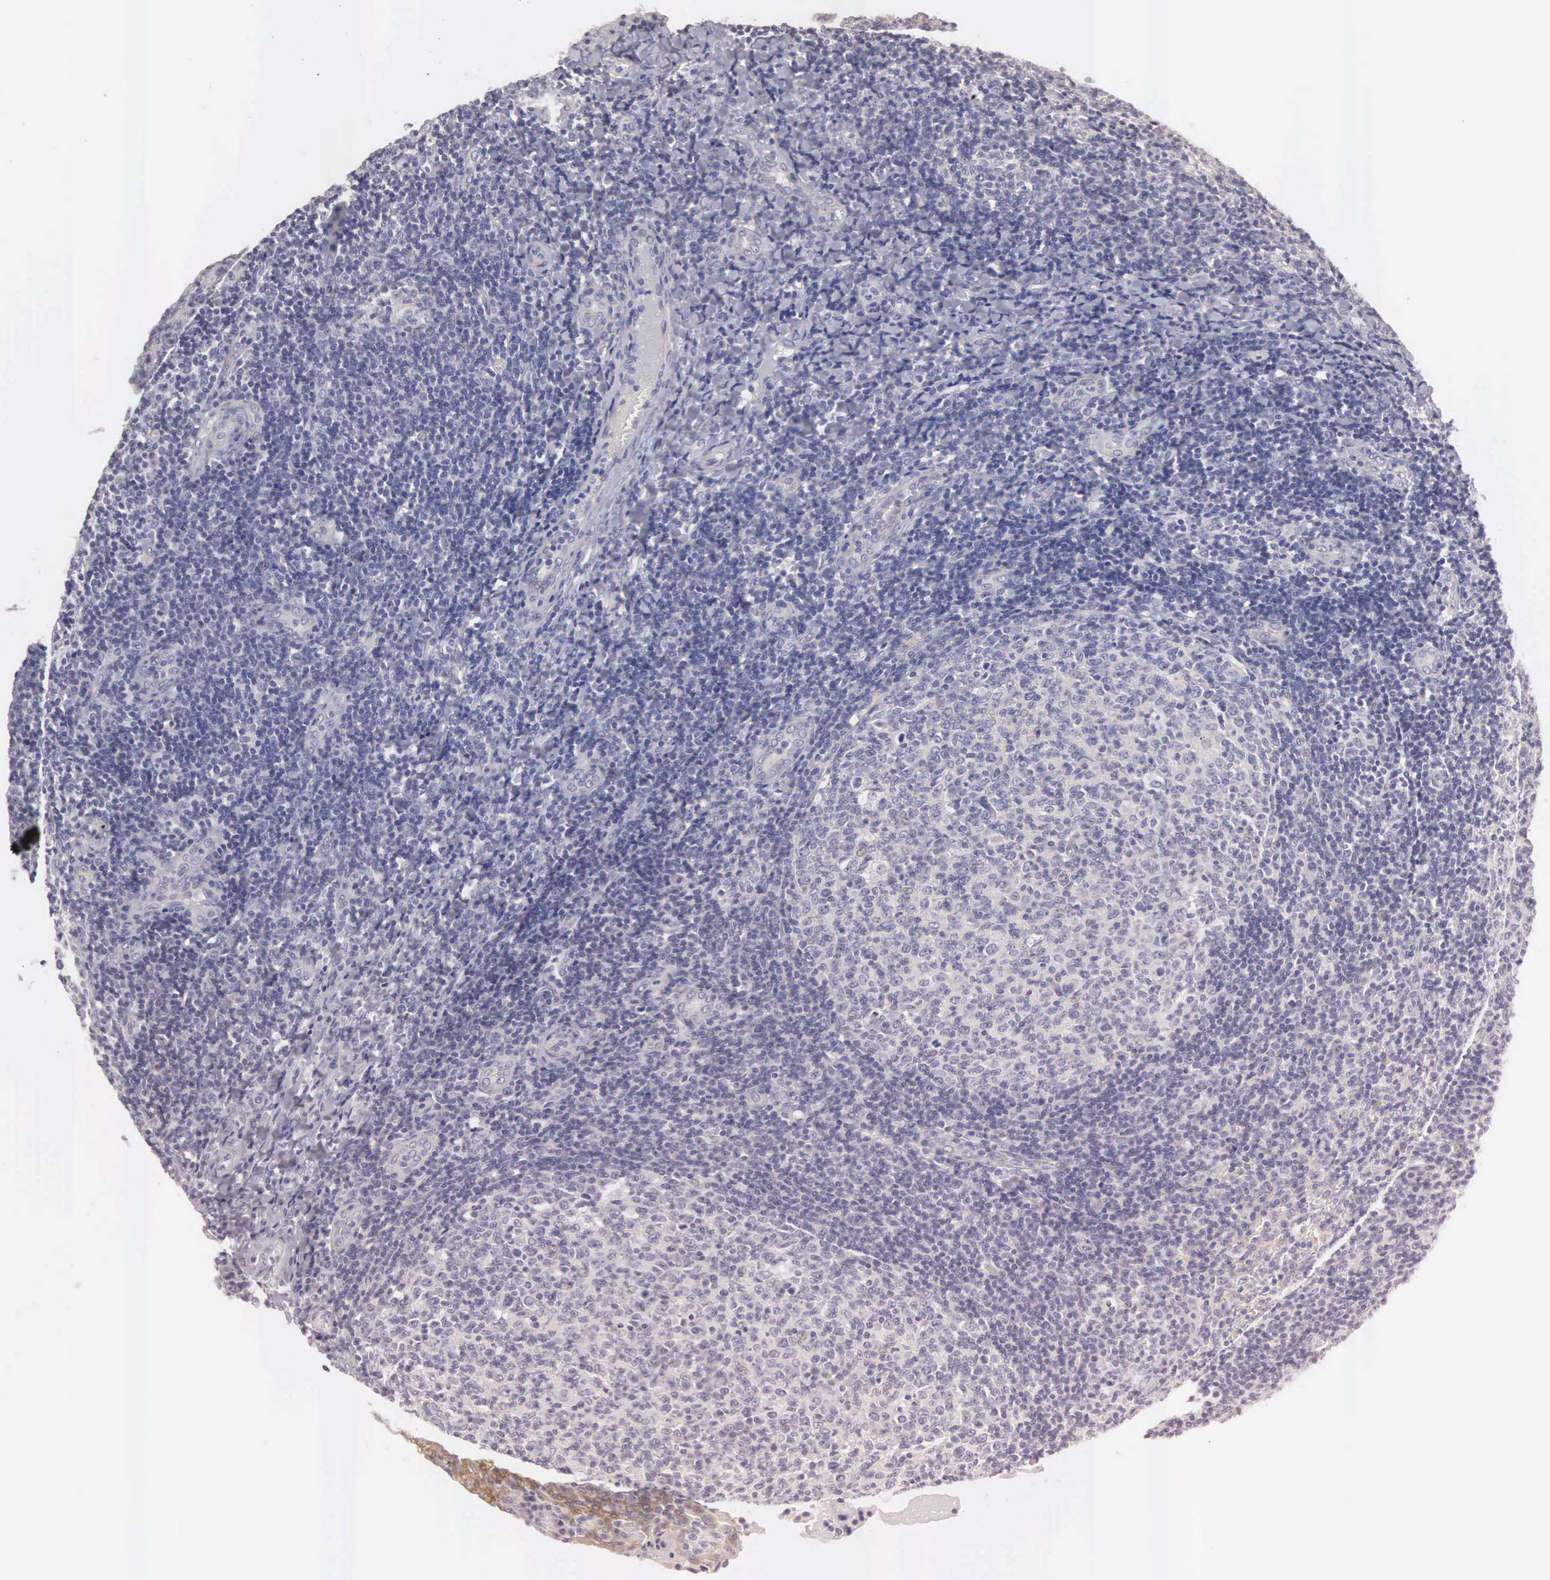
{"staining": {"intensity": "negative", "quantity": "none", "location": "none"}, "tissue": "tonsil", "cell_type": "Germinal center cells", "image_type": "normal", "snomed": [{"axis": "morphology", "description": "Normal tissue, NOS"}, {"axis": "topography", "description": "Tonsil"}], "caption": "Germinal center cells show no significant protein staining in unremarkable tonsil.", "gene": "CEP170B", "patient": {"sex": "female", "age": 3}}